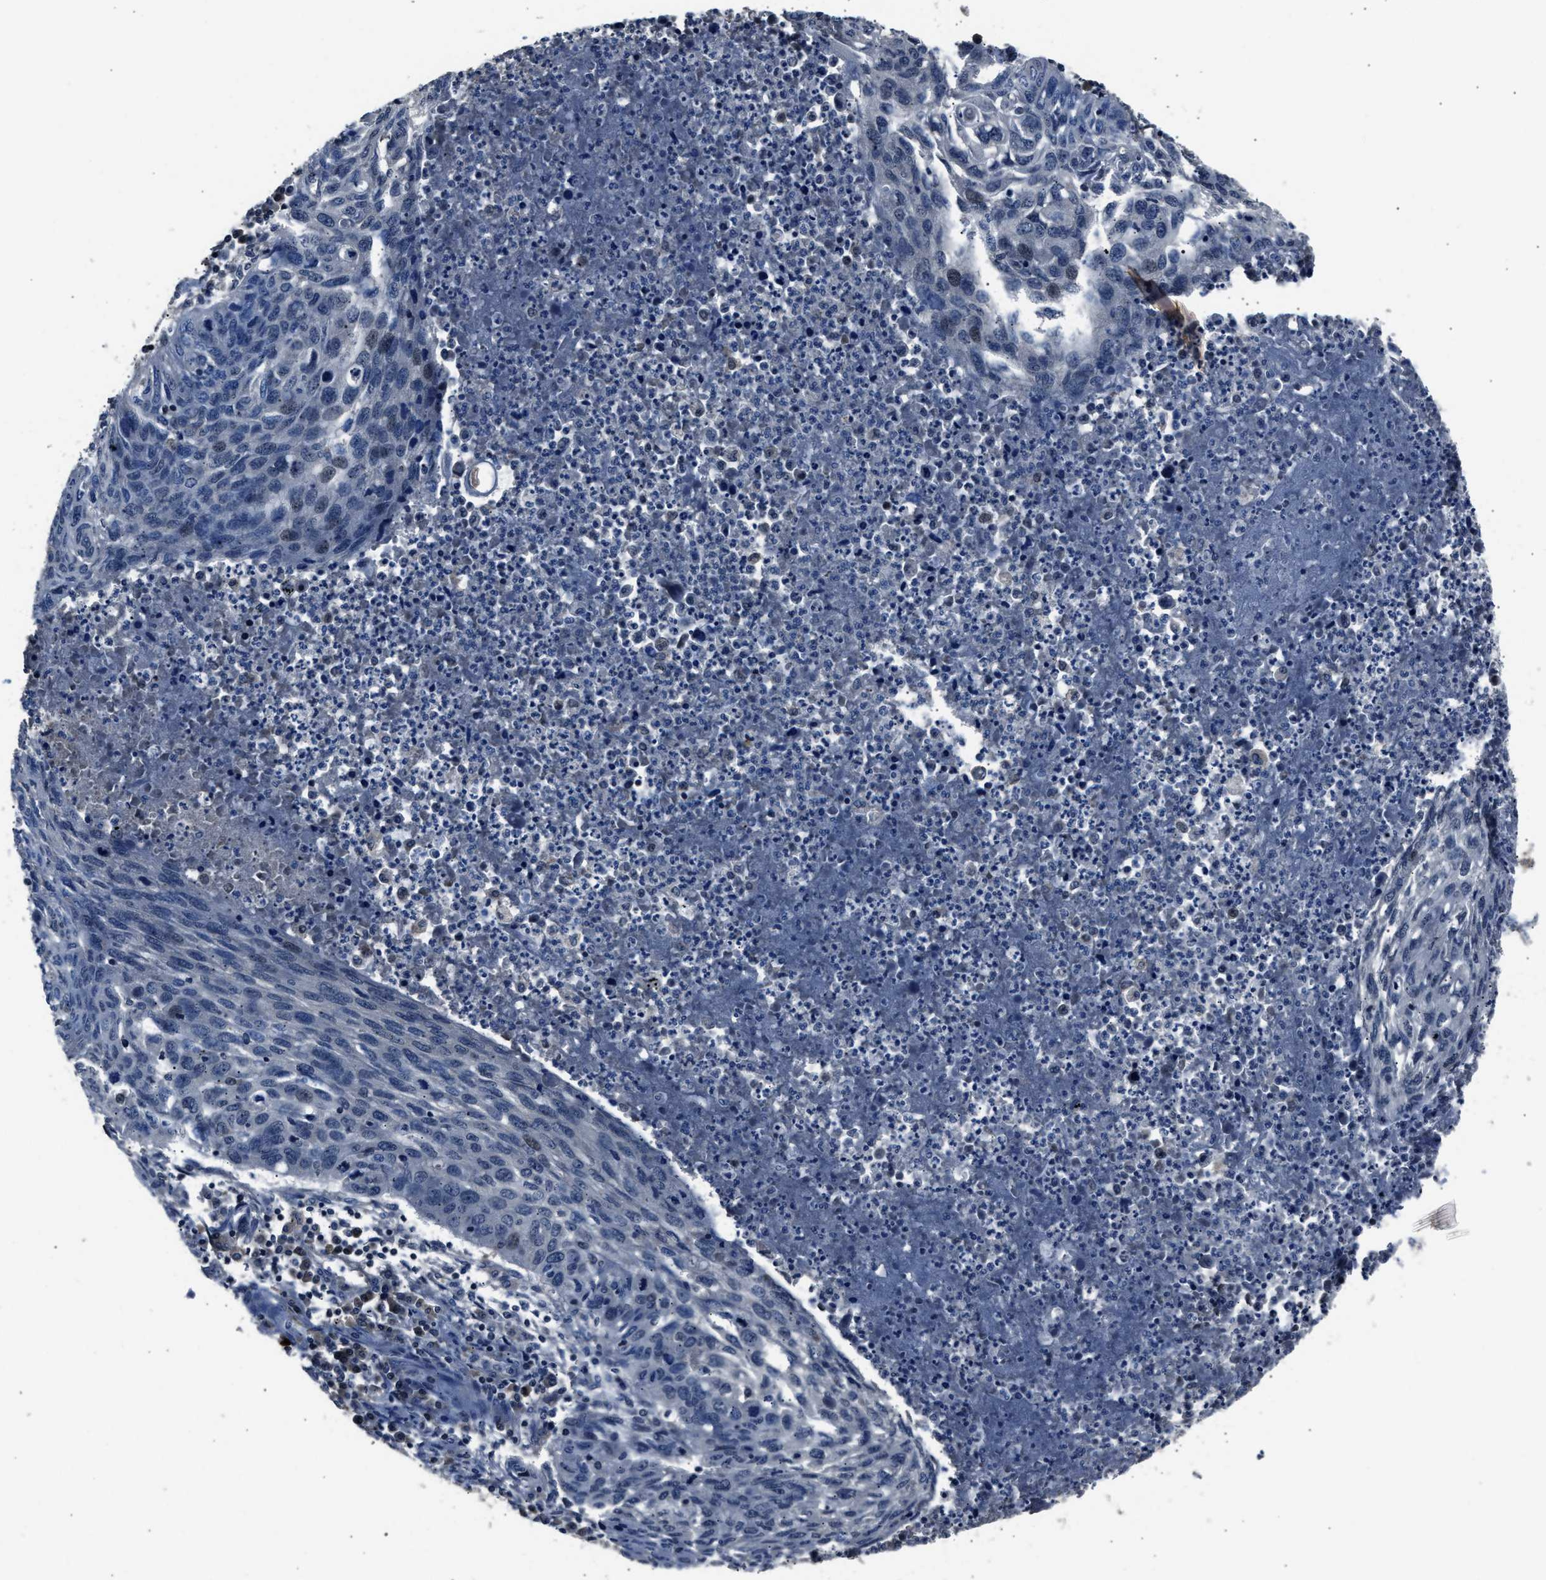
{"staining": {"intensity": "weak", "quantity": "<25%", "location": "nuclear"}, "tissue": "lung cancer", "cell_type": "Tumor cells", "image_type": "cancer", "snomed": [{"axis": "morphology", "description": "Squamous cell carcinoma, NOS"}, {"axis": "topography", "description": "Lung"}], "caption": "Lung cancer (squamous cell carcinoma) was stained to show a protein in brown. There is no significant positivity in tumor cells.", "gene": "TNRC18", "patient": {"sex": "female", "age": 63}}